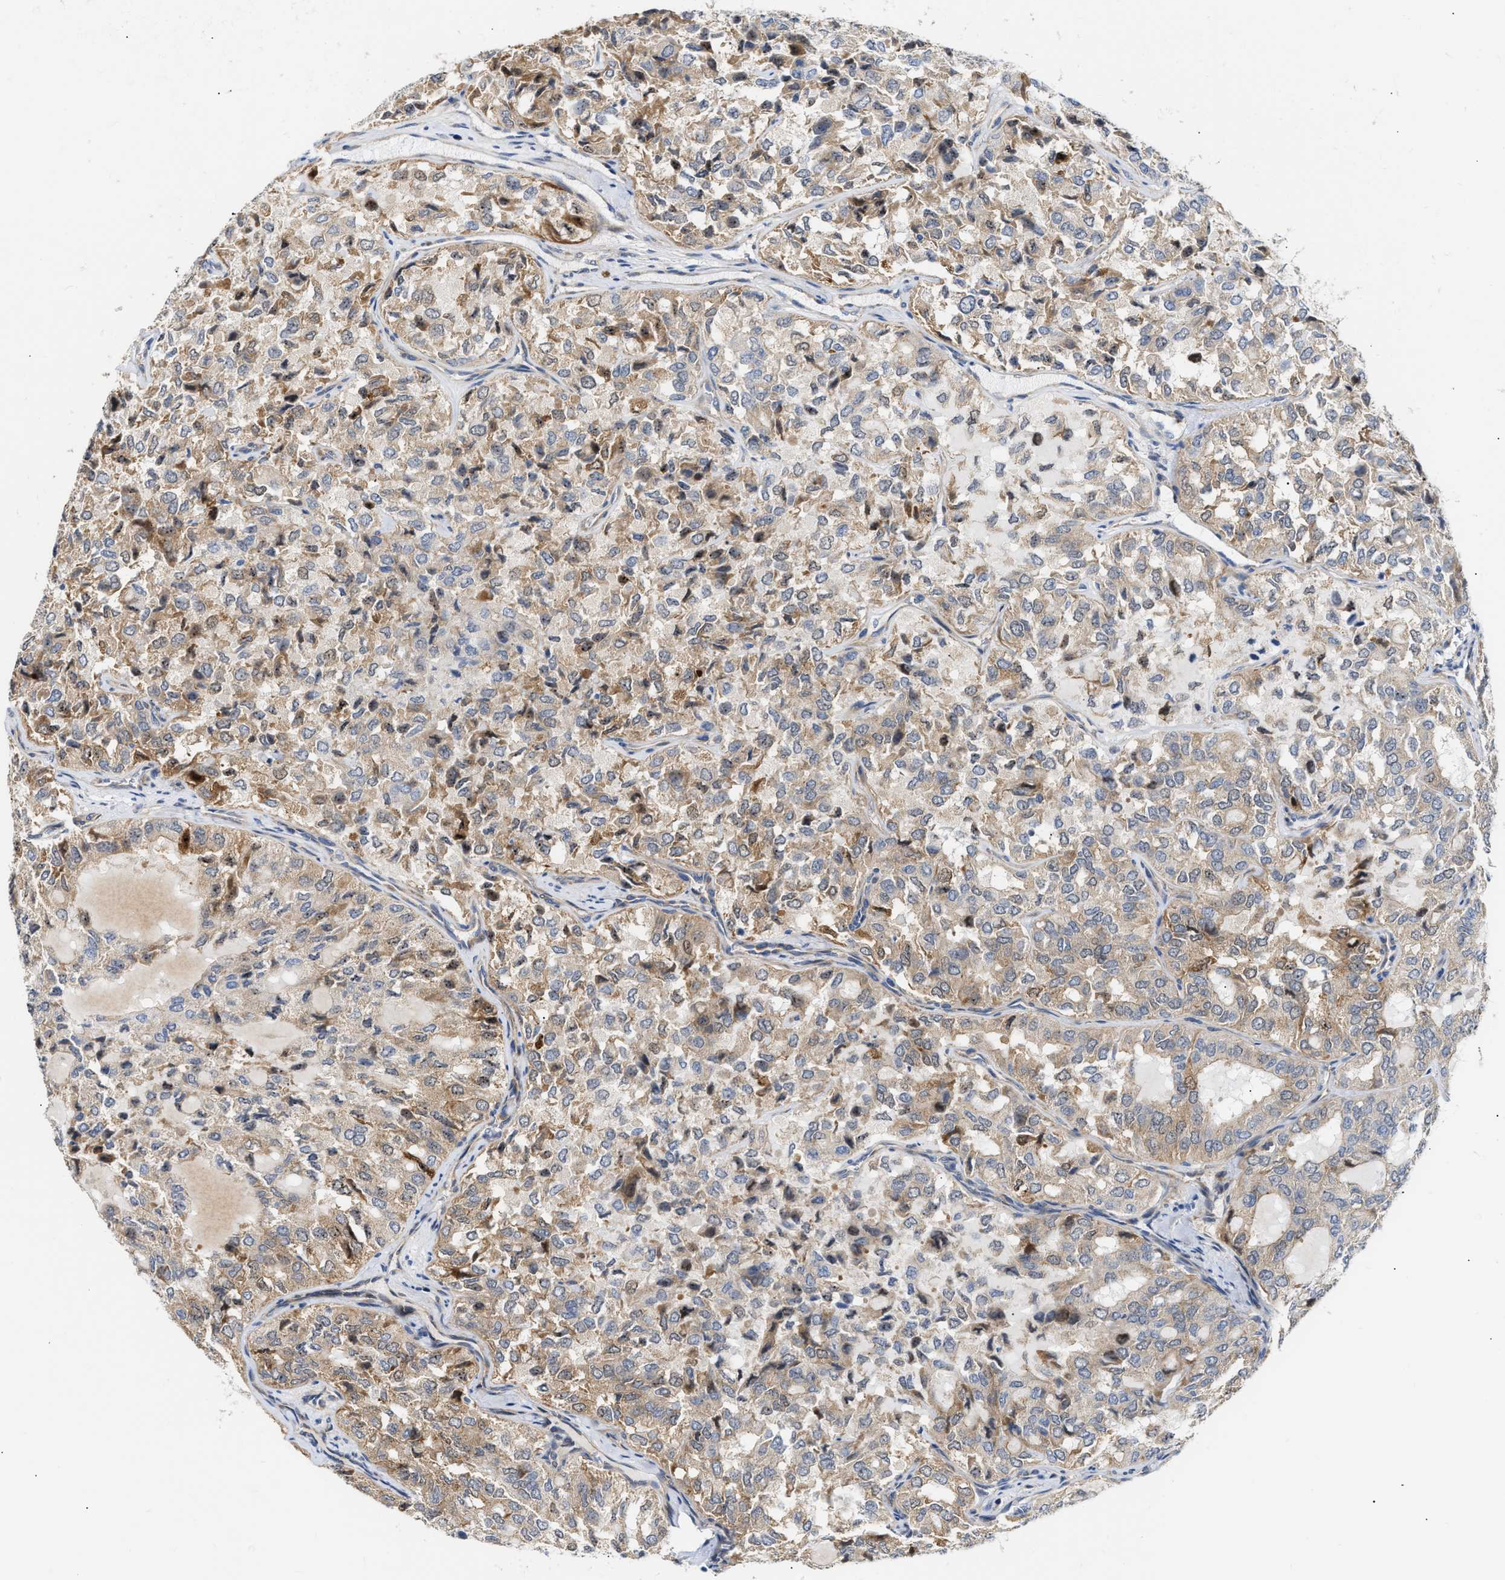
{"staining": {"intensity": "moderate", "quantity": ">75%", "location": "cytoplasmic/membranous"}, "tissue": "thyroid cancer", "cell_type": "Tumor cells", "image_type": "cancer", "snomed": [{"axis": "morphology", "description": "Follicular adenoma carcinoma, NOS"}, {"axis": "topography", "description": "Thyroid gland"}], "caption": "Immunohistochemistry (IHC) of human thyroid cancer (follicular adenoma carcinoma) displays medium levels of moderate cytoplasmic/membranous expression in approximately >75% of tumor cells. (IHC, brightfield microscopy, high magnification).", "gene": "FHL1", "patient": {"sex": "male", "age": 75}}